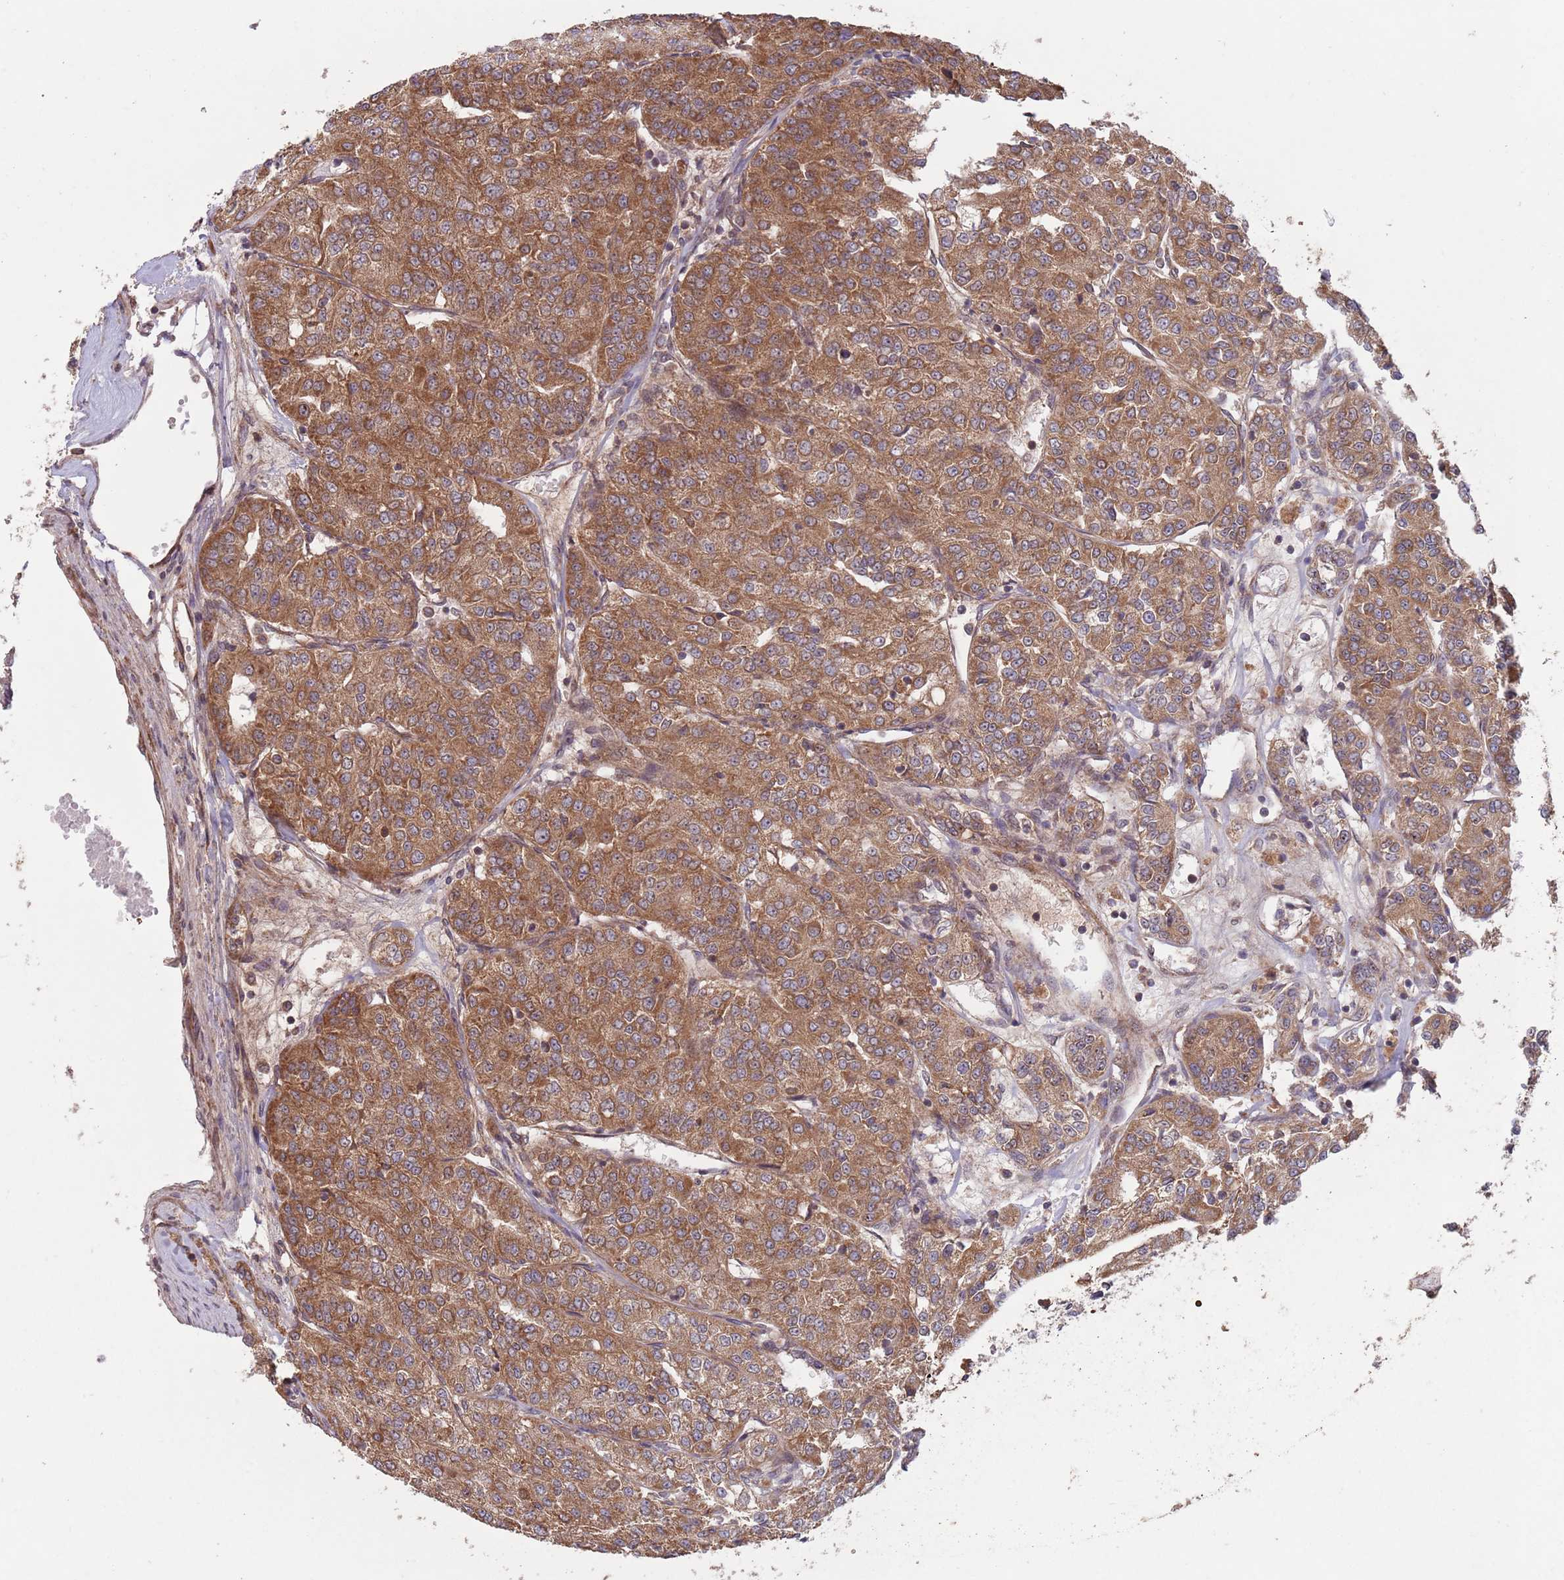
{"staining": {"intensity": "strong", "quantity": ">75%", "location": "cytoplasmic/membranous"}, "tissue": "renal cancer", "cell_type": "Tumor cells", "image_type": "cancer", "snomed": [{"axis": "morphology", "description": "Adenocarcinoma, NOS"}, {"axis": "topography", "description": "Kidney"}], "caption": "DAB immunohistochemical staining of human renal cancer (adenocarcinoma) displays strong cytoplasmic/membranous protein staining in approximately >75% of tumor cells.", "gene": "MFNG", "patient": {"sex": "female", "age": 63}}